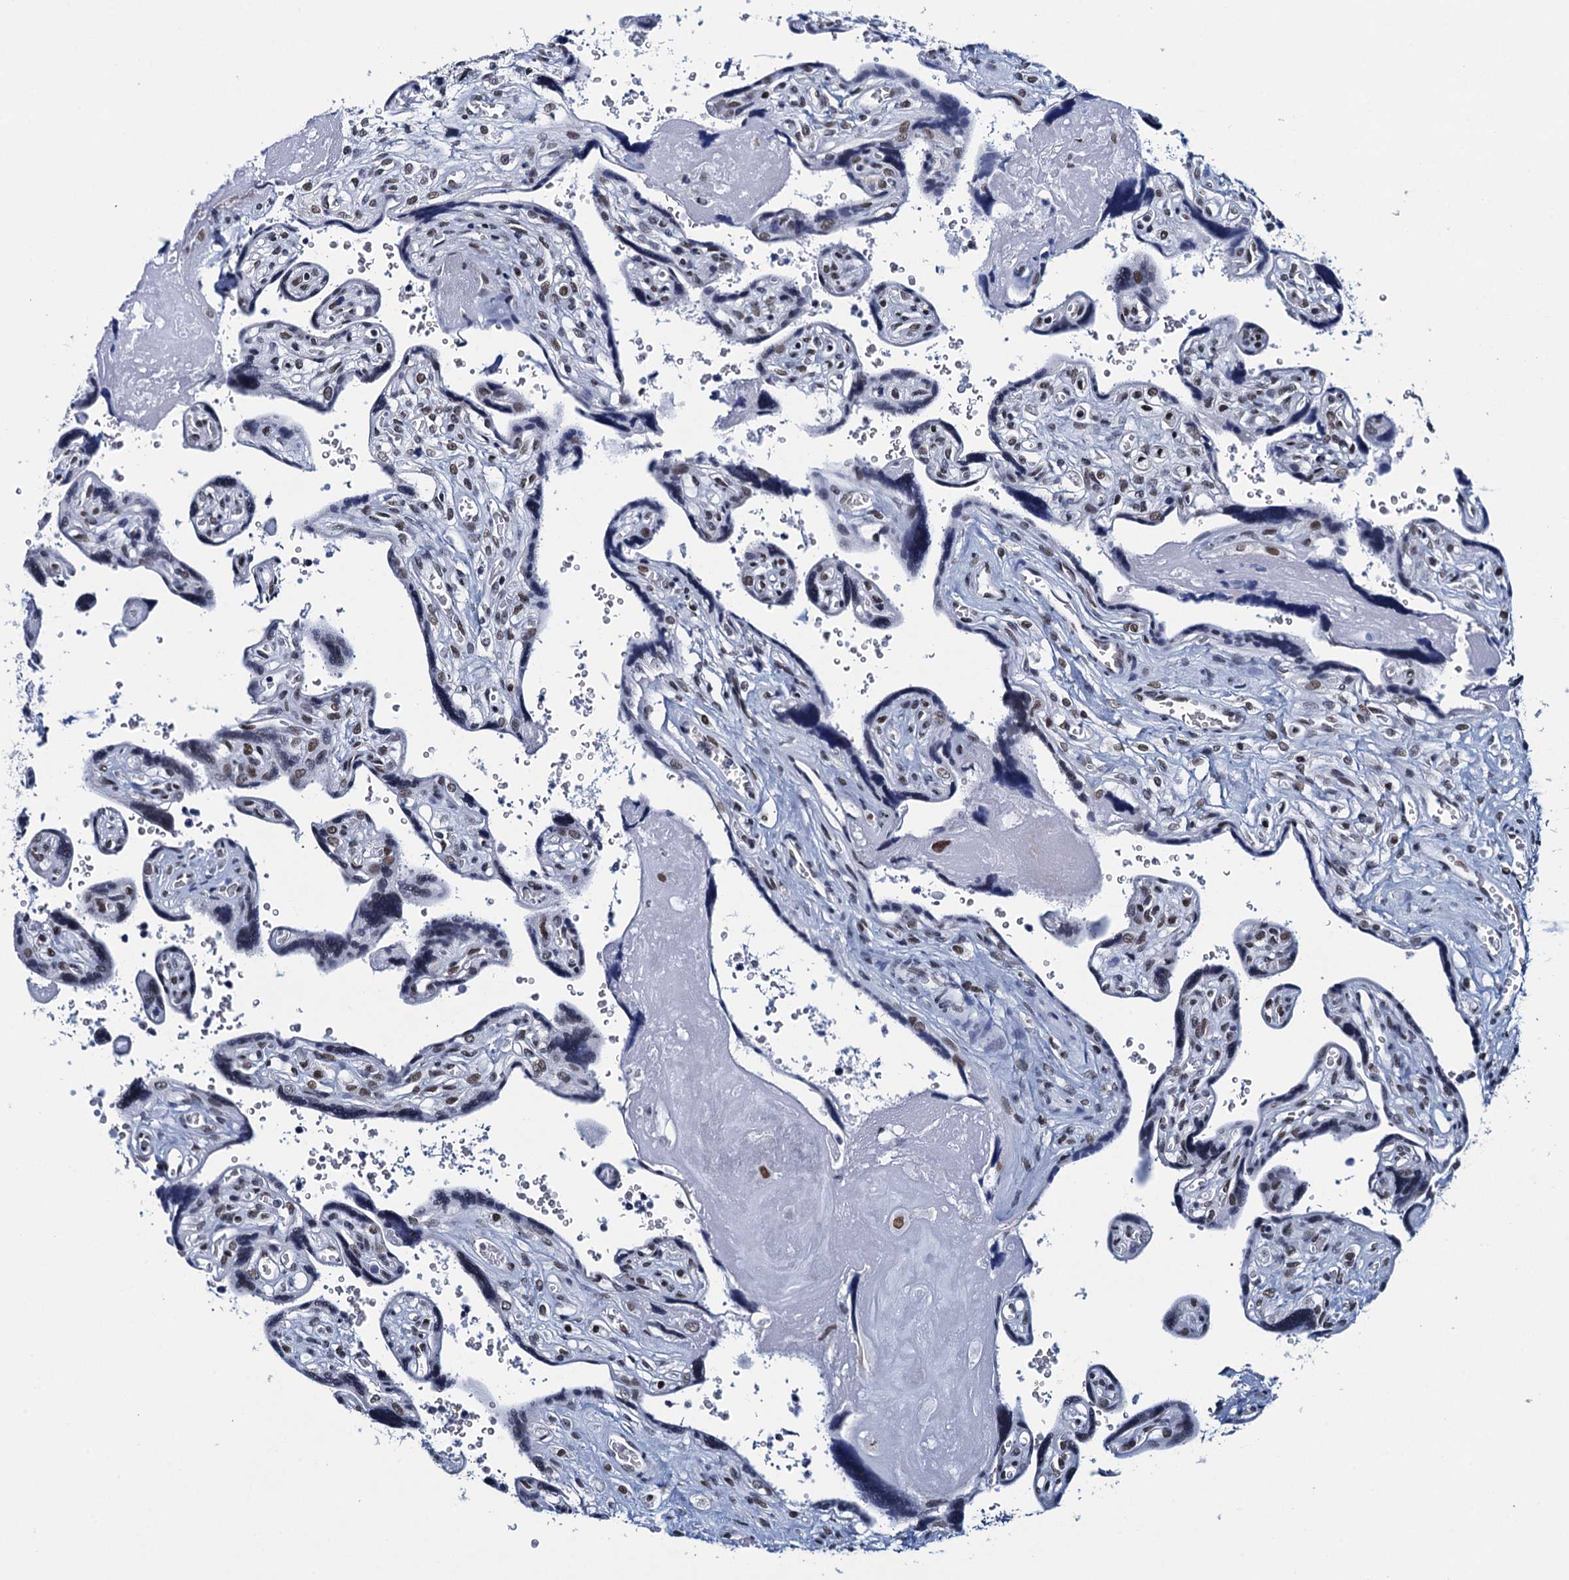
{"staining": {"intensity": "moderate", "quantity": "<25%", "location": "nuclear"}, "tissue": "placenta", "cell_type": "Trophoblastic cells", "image_type": "normal", "snomed": [{"axis": "morphology", "description": "Normal tissue, NOS"}, {"axis": "topography", "description": "Placenta"}], "caption": "Protein analysis of unremarkable placenta demonstrates moderate nuclear staining in about <25% of trophoblastic cells.", "gene": "HNRNPUL2", "patient": {"sex": "female", "age": 39}}